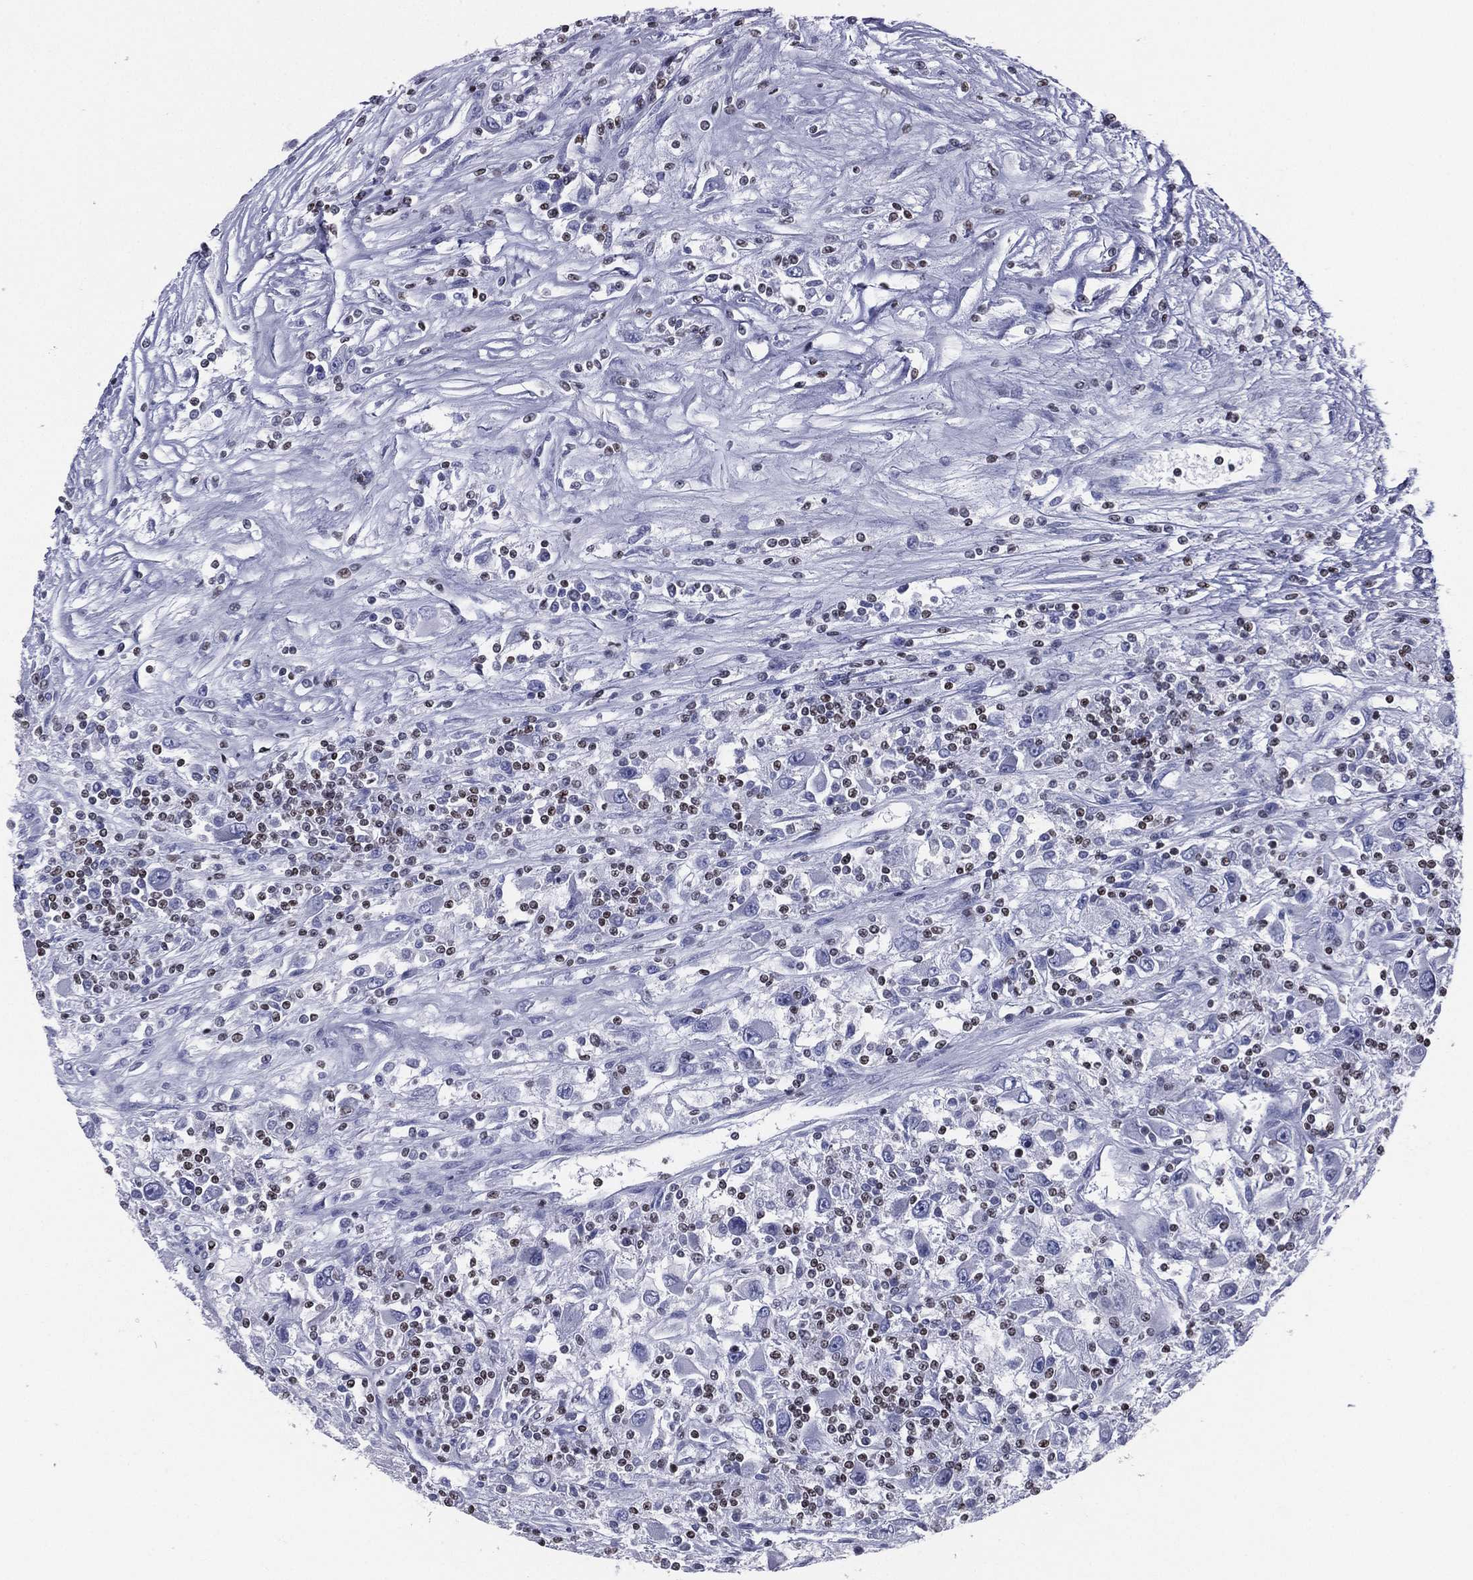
{"staining": {"intensity": "negative", "quantity": "none", "location": "none"}, "tissue": "renal cancer", "cell_type": "Tumor cells", "image_type": "cancer", "snomed": [{"axis": "morphology", "description": "Adenocarcinoma, NOS"}, {"axis": "topography", "description": "Kidney"}], "caption": "IHC image of human adenocarcinoma (renal) stained for a protein (brown), which displays no expression in tumor cells.", "gene": "PYHIN1", "patient": {"sex": "female", "age": 67}}